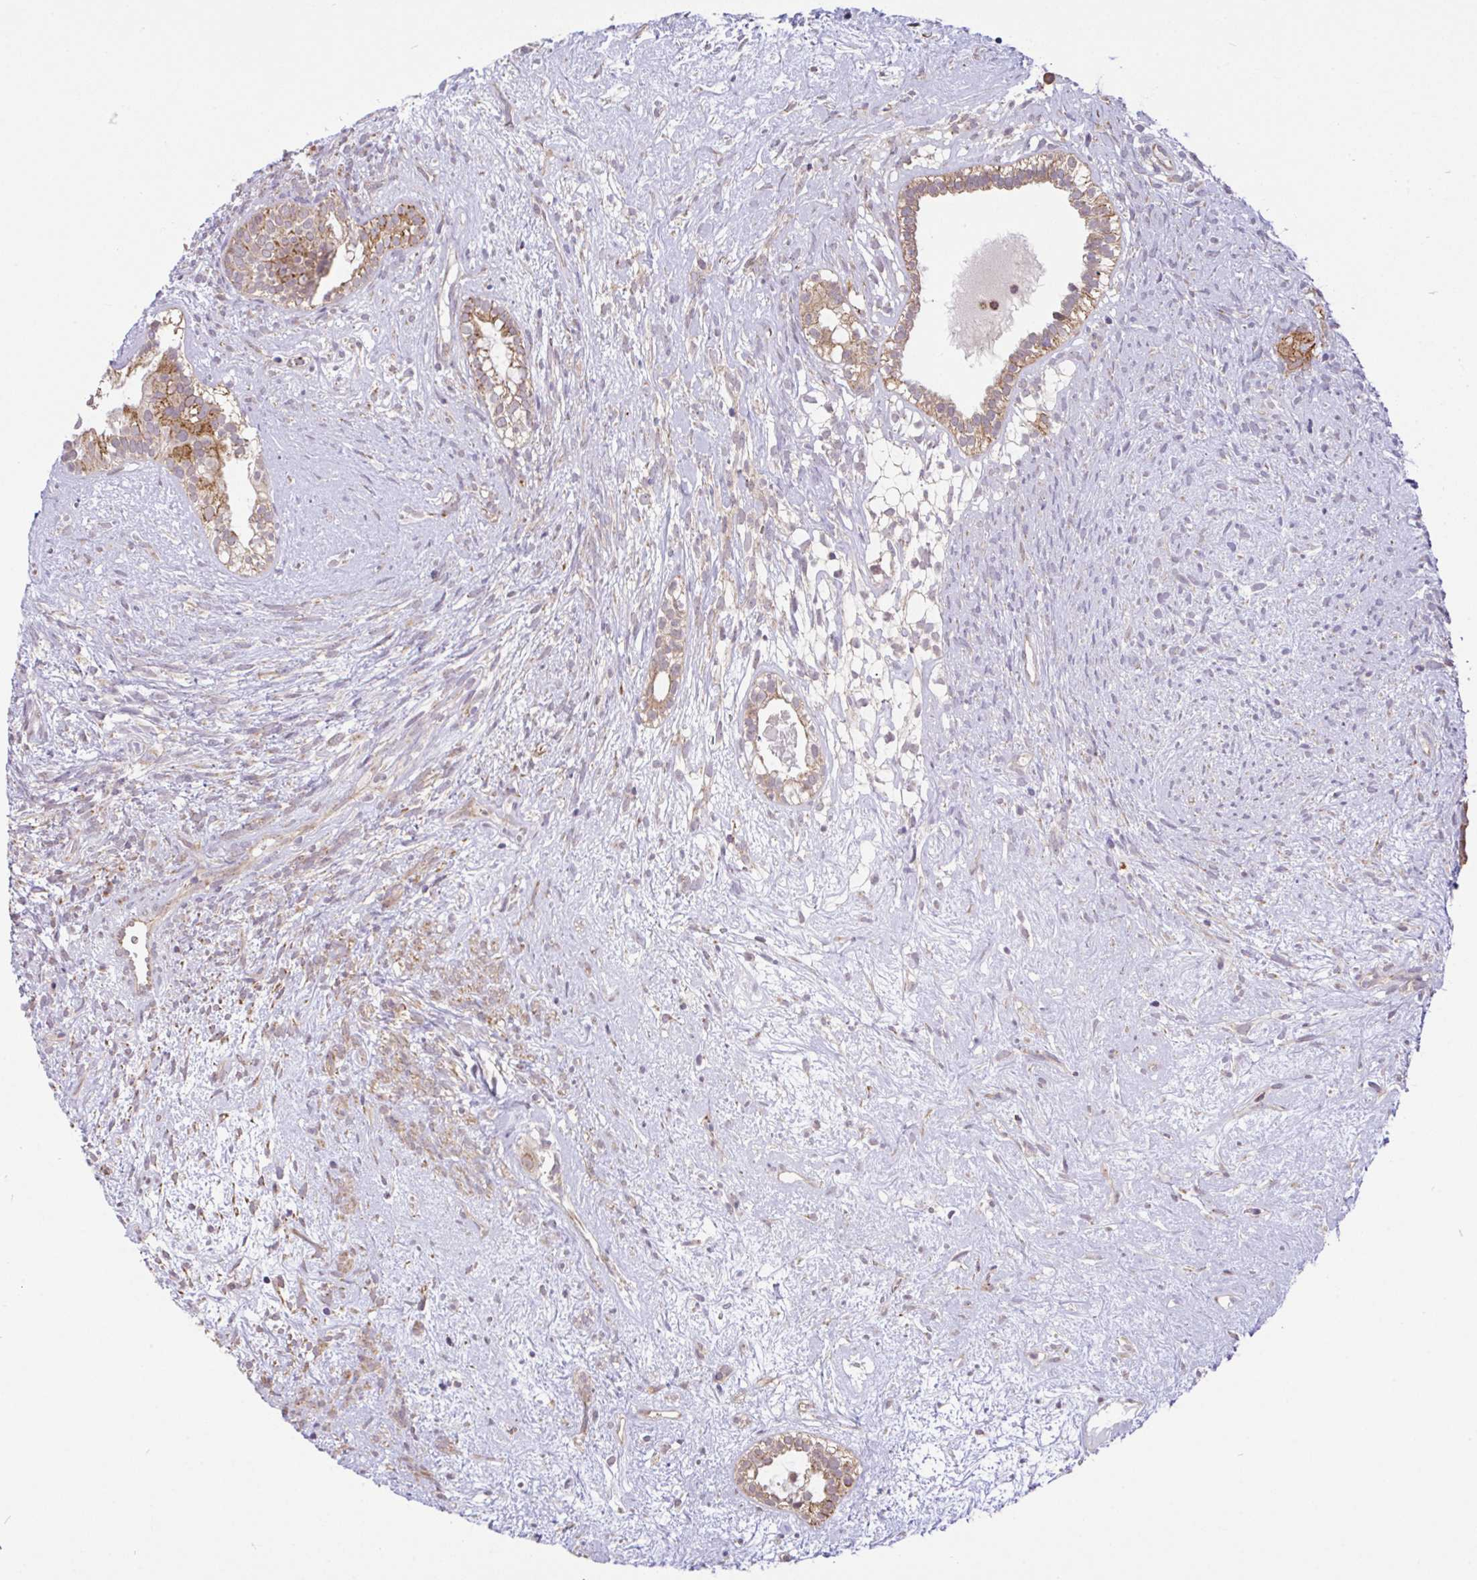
{"staining": {"intensity": "weak", "quantity": ">75%", "location": "cytoplasmic/membranous"}, "tissue": "testis cancer", "cell_type": "Tumor cells", "image_type": "cancer", "snomed": [{"axis": "morphology", "description": "Seminoma, NOS"}, {"axis": "morphology", "description": "Carcinoma, Embryonal, NOS"}, {"axis": "topography", "description": "Testis"}], "caption": "Embryonal carcinoma (testis) stained for a protein shows weak cytoplasmic/membranous positivity in tumor cells.", "gene": "DLEU7", "patient": {"sex": "male", "age": 41}}